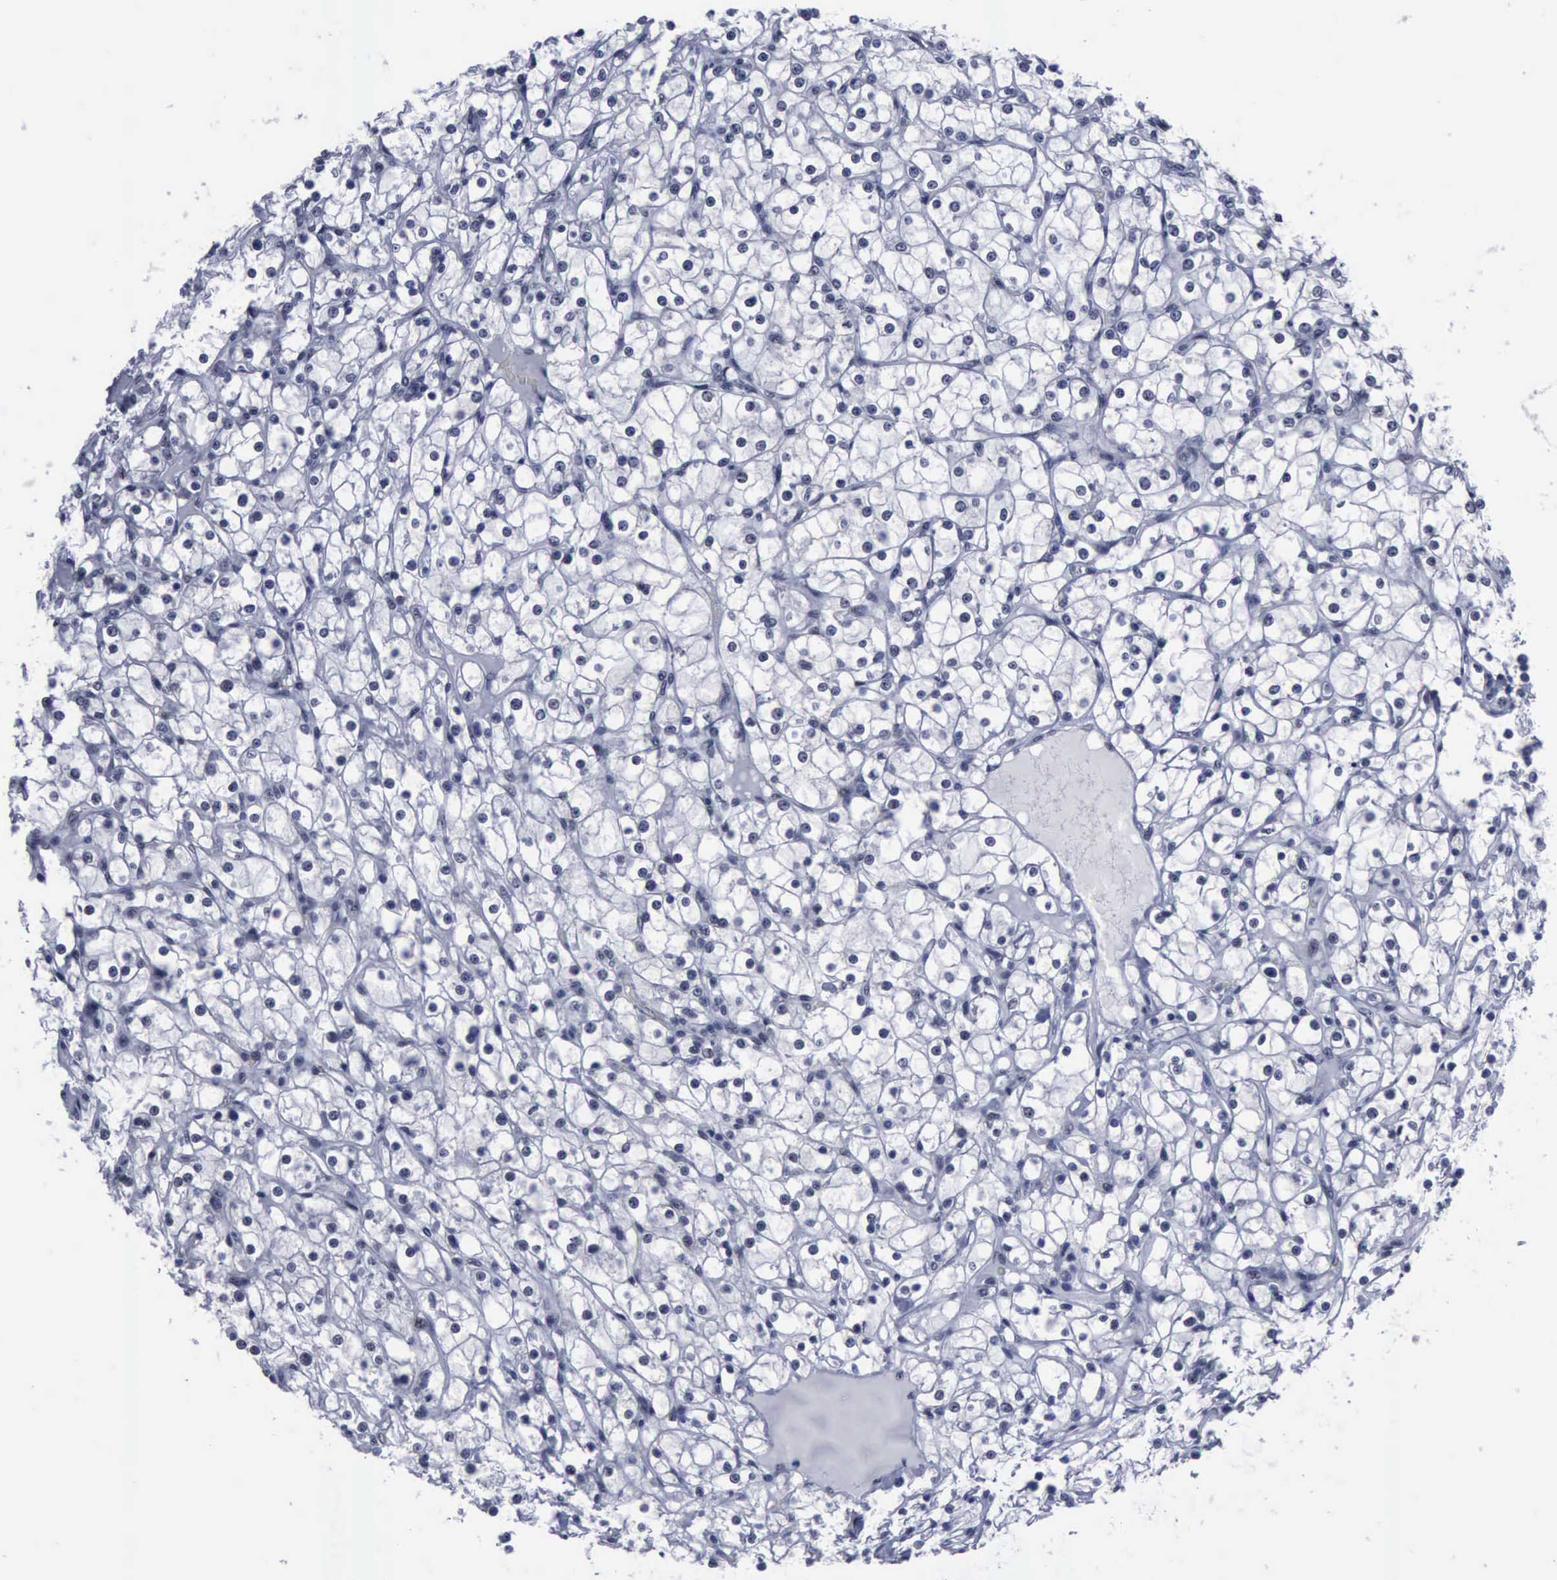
{"staining": {"intensity": "negative", "quantity": "none", "location": "none"}, "tissue": "renal cancer", "cell_type": "Tumor cells", "image_type": "cancer", "snomed": [{"axis": "morphology", "description": "Adenocarcinoma, NOS"}, {"axis": "topography", "description": "Kidney"}], "caption": "The IHC image has no significant staining in tumor cells of renal adenocarcinoma tissue.", "gene": "BRD1", "patient": {"sex": "female", "age": 73}}